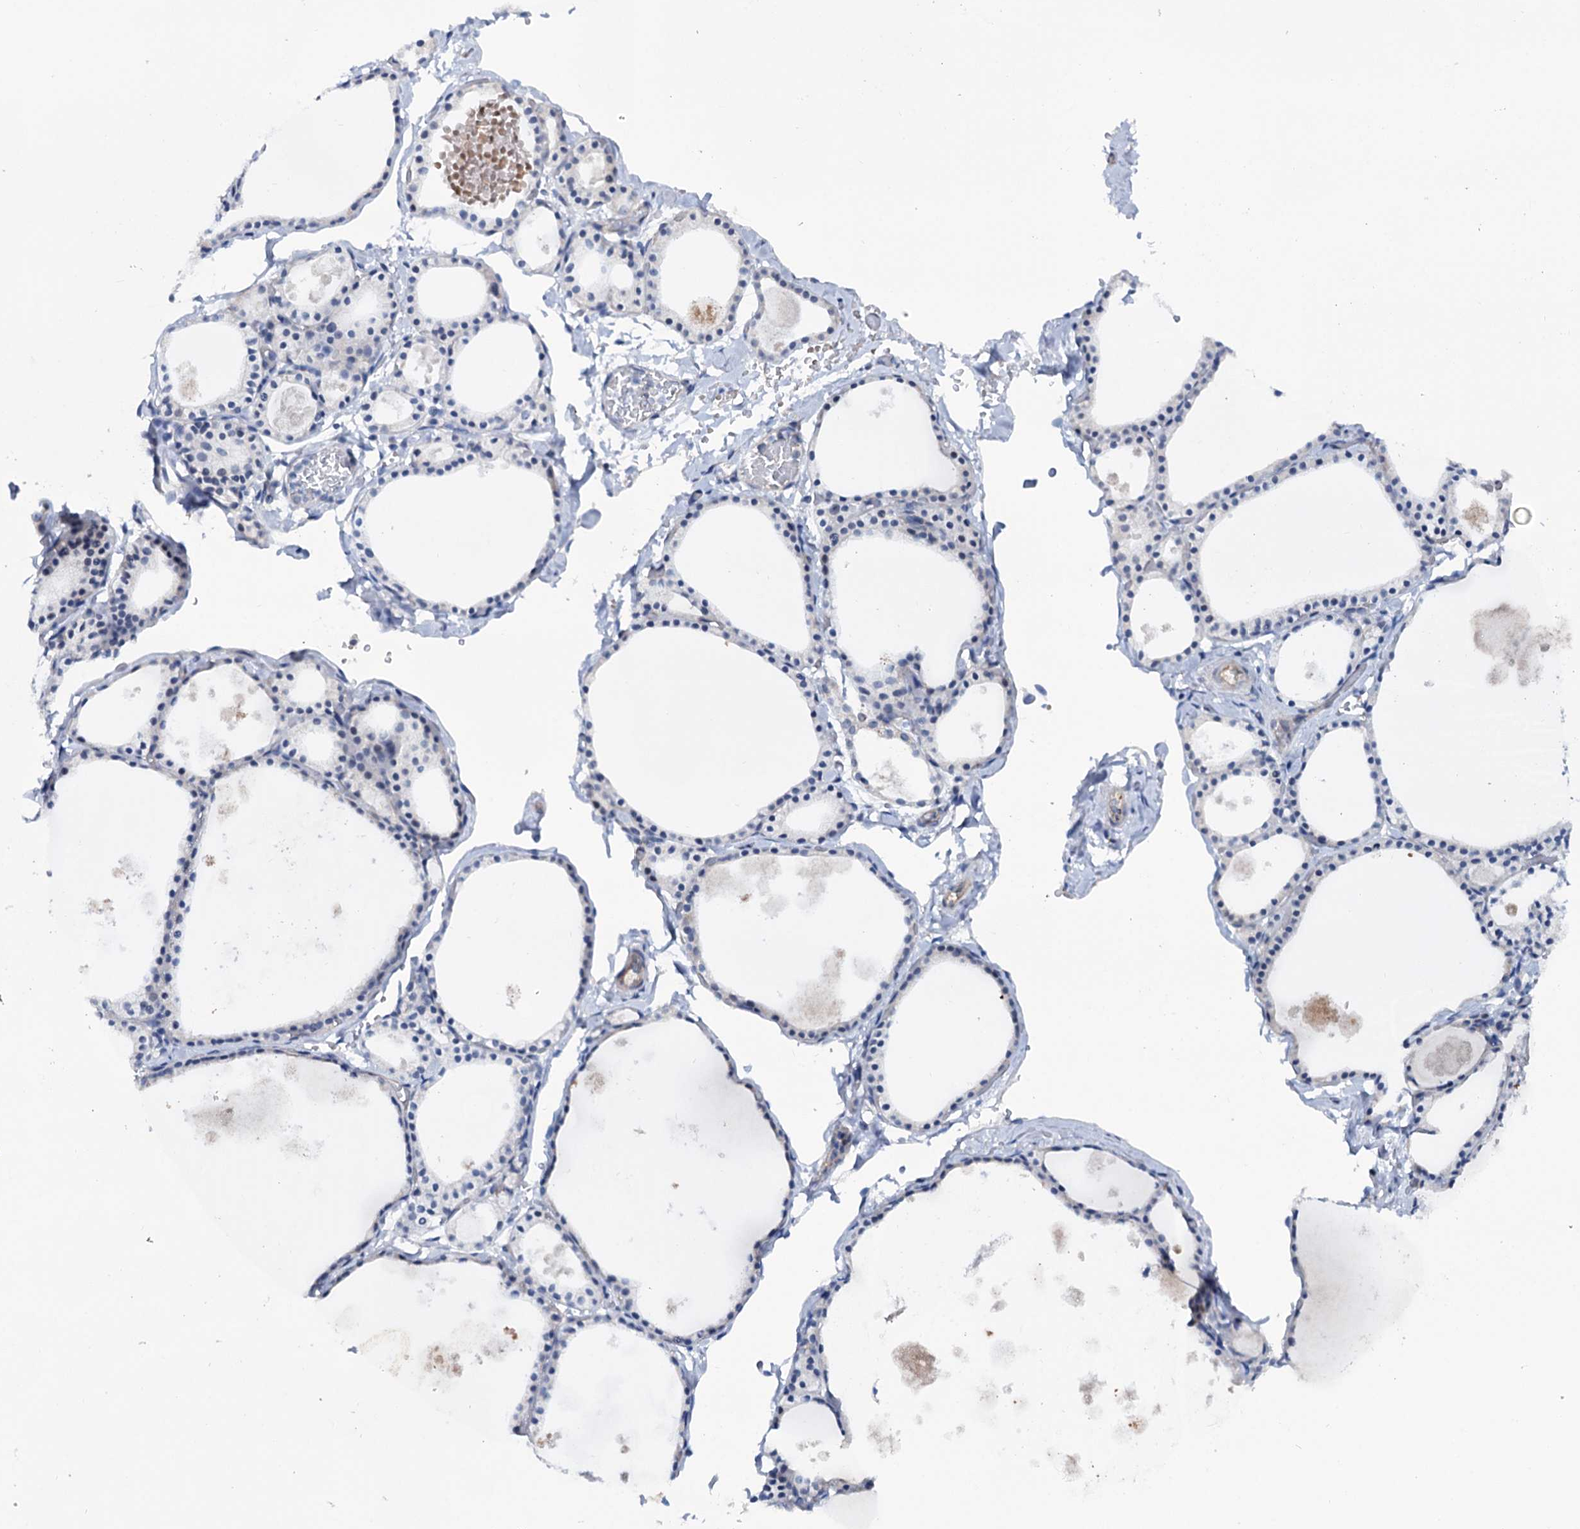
{"staining": {"intensity": "negative", "quantity": "none", "location": "none"}, "tissue": "thyroid gland", "cell_type": "Glandular cells", "image_type": "normal", "snomed": [{"axis": "morphology", "description": "Normal tissue, NOS"}, {"axis": "topography", "description": "Thyroid gland"}], "caption": "IHC histopathology image of unremarkable human thyroid gland stained for a protein (brown), which displays no expression in glandular cells.", "gene": "FAM111B", "patient": {"sex": "male", "age": 56}}